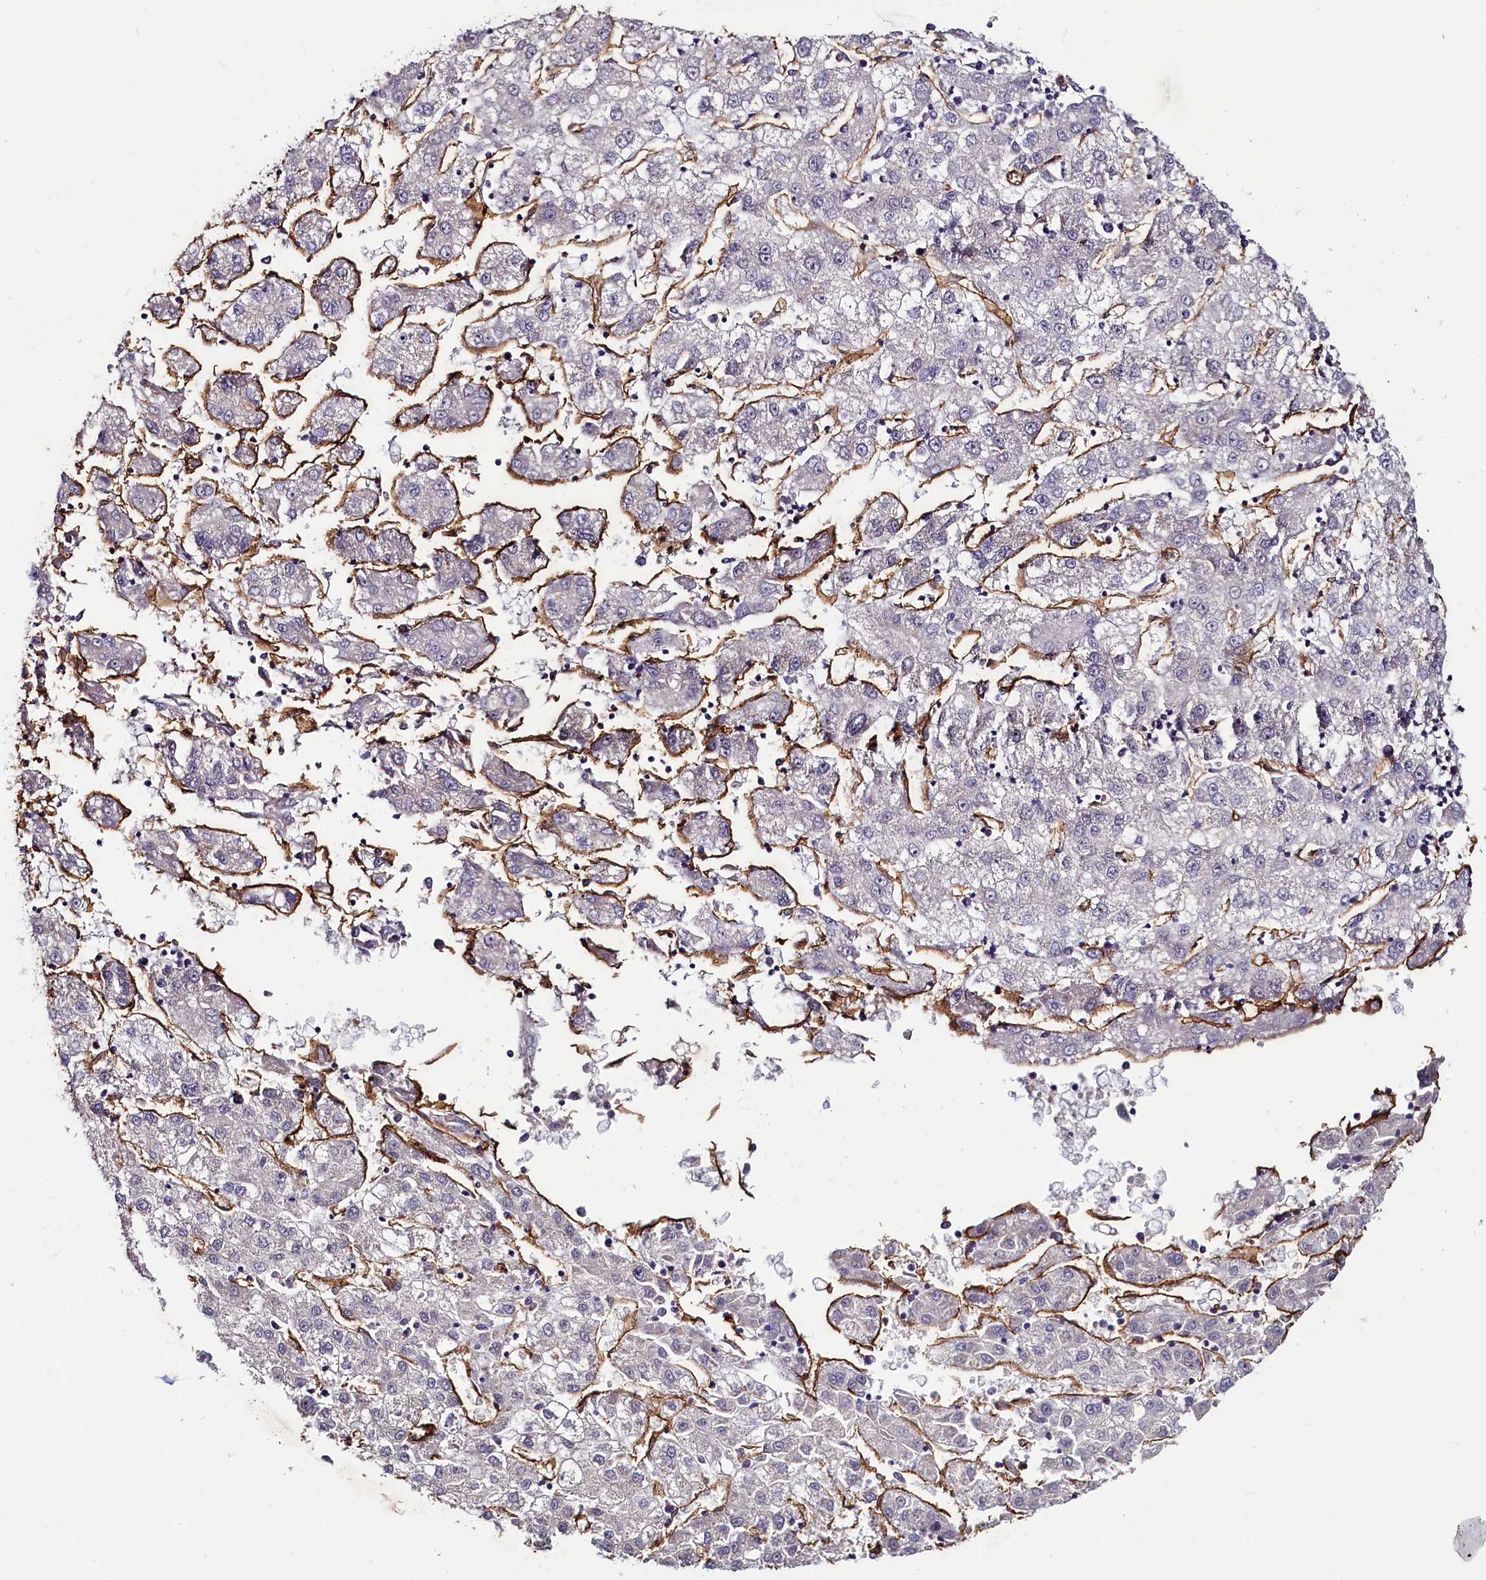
{"staining": {"intensity": "negative", "quantity": "none", "location": "none"}, "tissue": "liver cancer", "cell_type": "Tumor cells", "image_type": "cancer", "snomed": [{"axis": "morphology", "description": "Carcinoma, Hepatocellular, NOS"}, {"axis": "topography", "description": "Liver"}], "caption": "This image is of liver cancer stained with immunohistochemistry to label a protein in brown with the nuclei are counter-stained blue. There is no staining in tumor cells.", "gene": "PALM", "patient": {"sex": "male", "age": 72}}